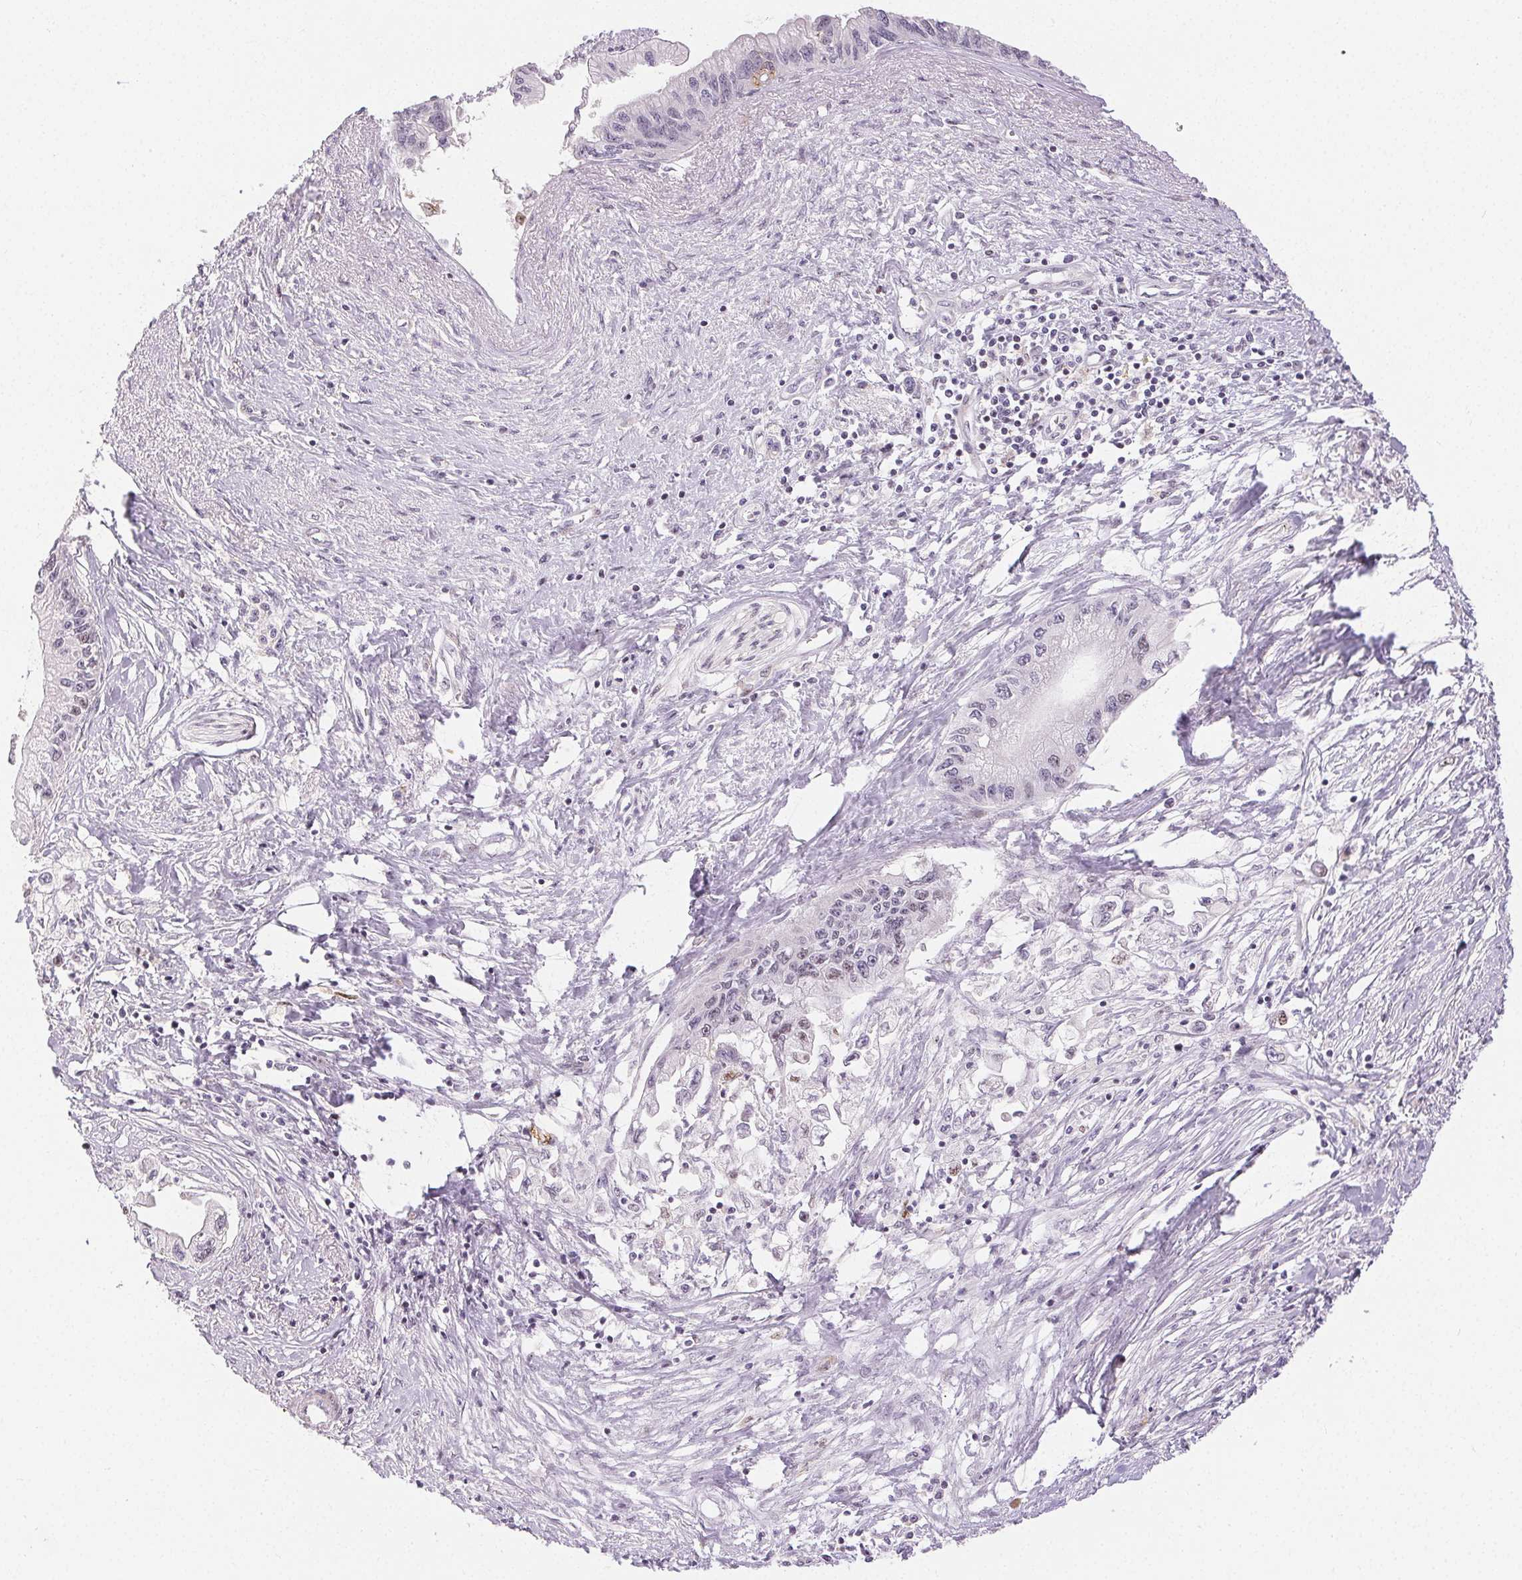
{"staining": {"intensity": "negative", "quantity": "none", "location": "none"}, "tissue": "pancreatic cancer", "cell_type": "Tumor cells", "image_type": "cancer", "snomed": [{"axis": "morphology", "description": "Adenocarcinoma, NOS"}, {"axis": "topography", "description": "Pancreas"}], "caption": "The immunohistochemistry micrograph has no significant expression in tumor cells of pancreatic adenocarcinoma tissue.", "gene": "RPGRIP1", "patient": {"sex": "male", "age": 61}}